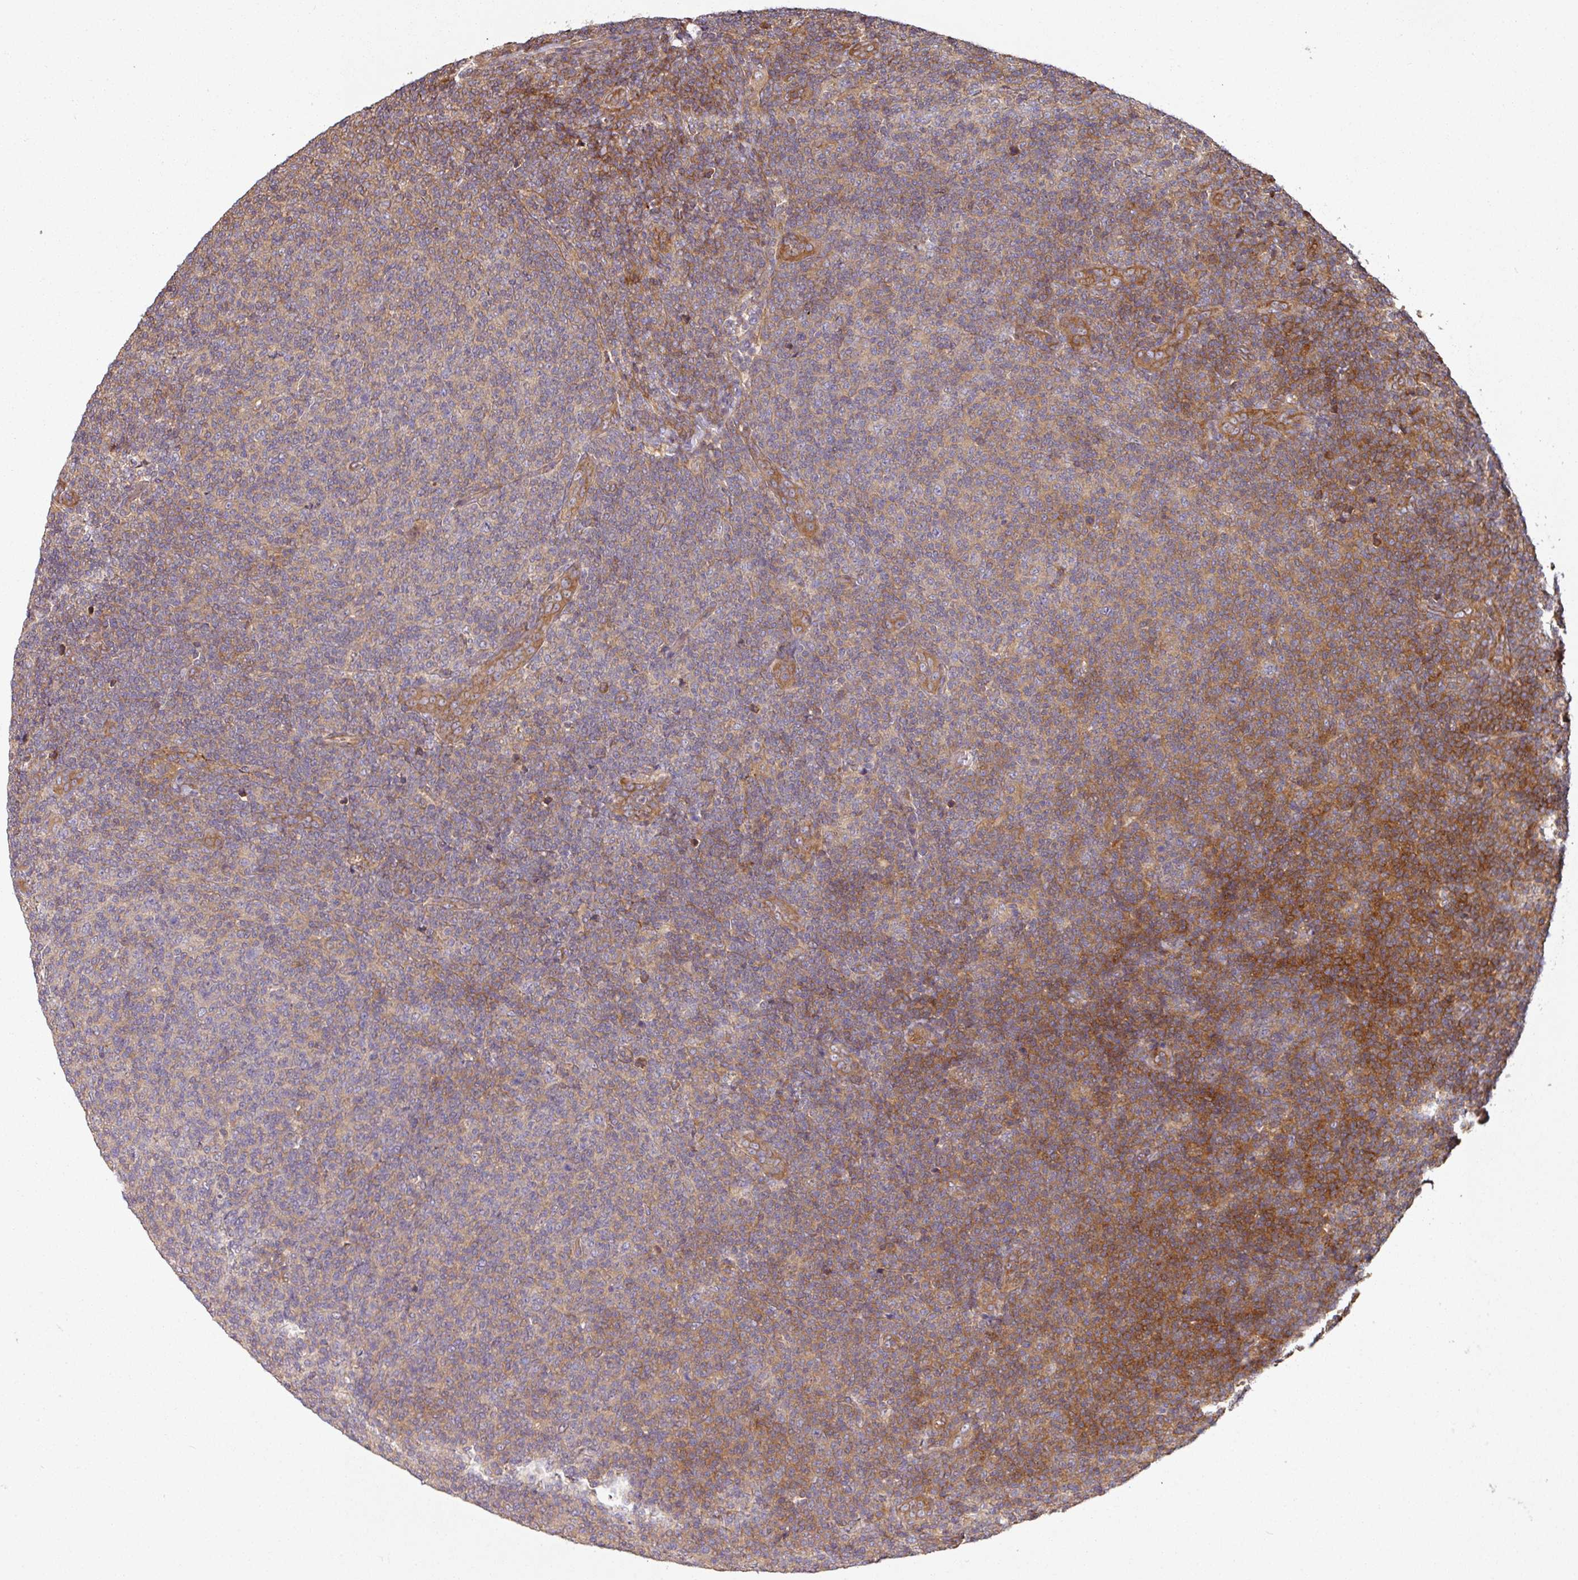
{"staining": {"intensity": "moderate", "quantity": "25%-75%", "location": "cytoplasmic/membranous"}, "tissue": "lymphoma", "cell_type": "Tumor cells", "image_type": "cancer", "snomed": [{"axis": "morphology", "description": "Malignant lymphoma, non-Hodgkin's type, Low grade"}, {"axis": "topography", "description": "Lymph node"}], "caption": "Moderate cytoplasmic/membranous protein staining is identified in about 25%-75% of tumor cells in lymphoma. Nuclei are stained in blue.", "gene": "SIK1", "patient": {"sex": "male", "age": 66}}